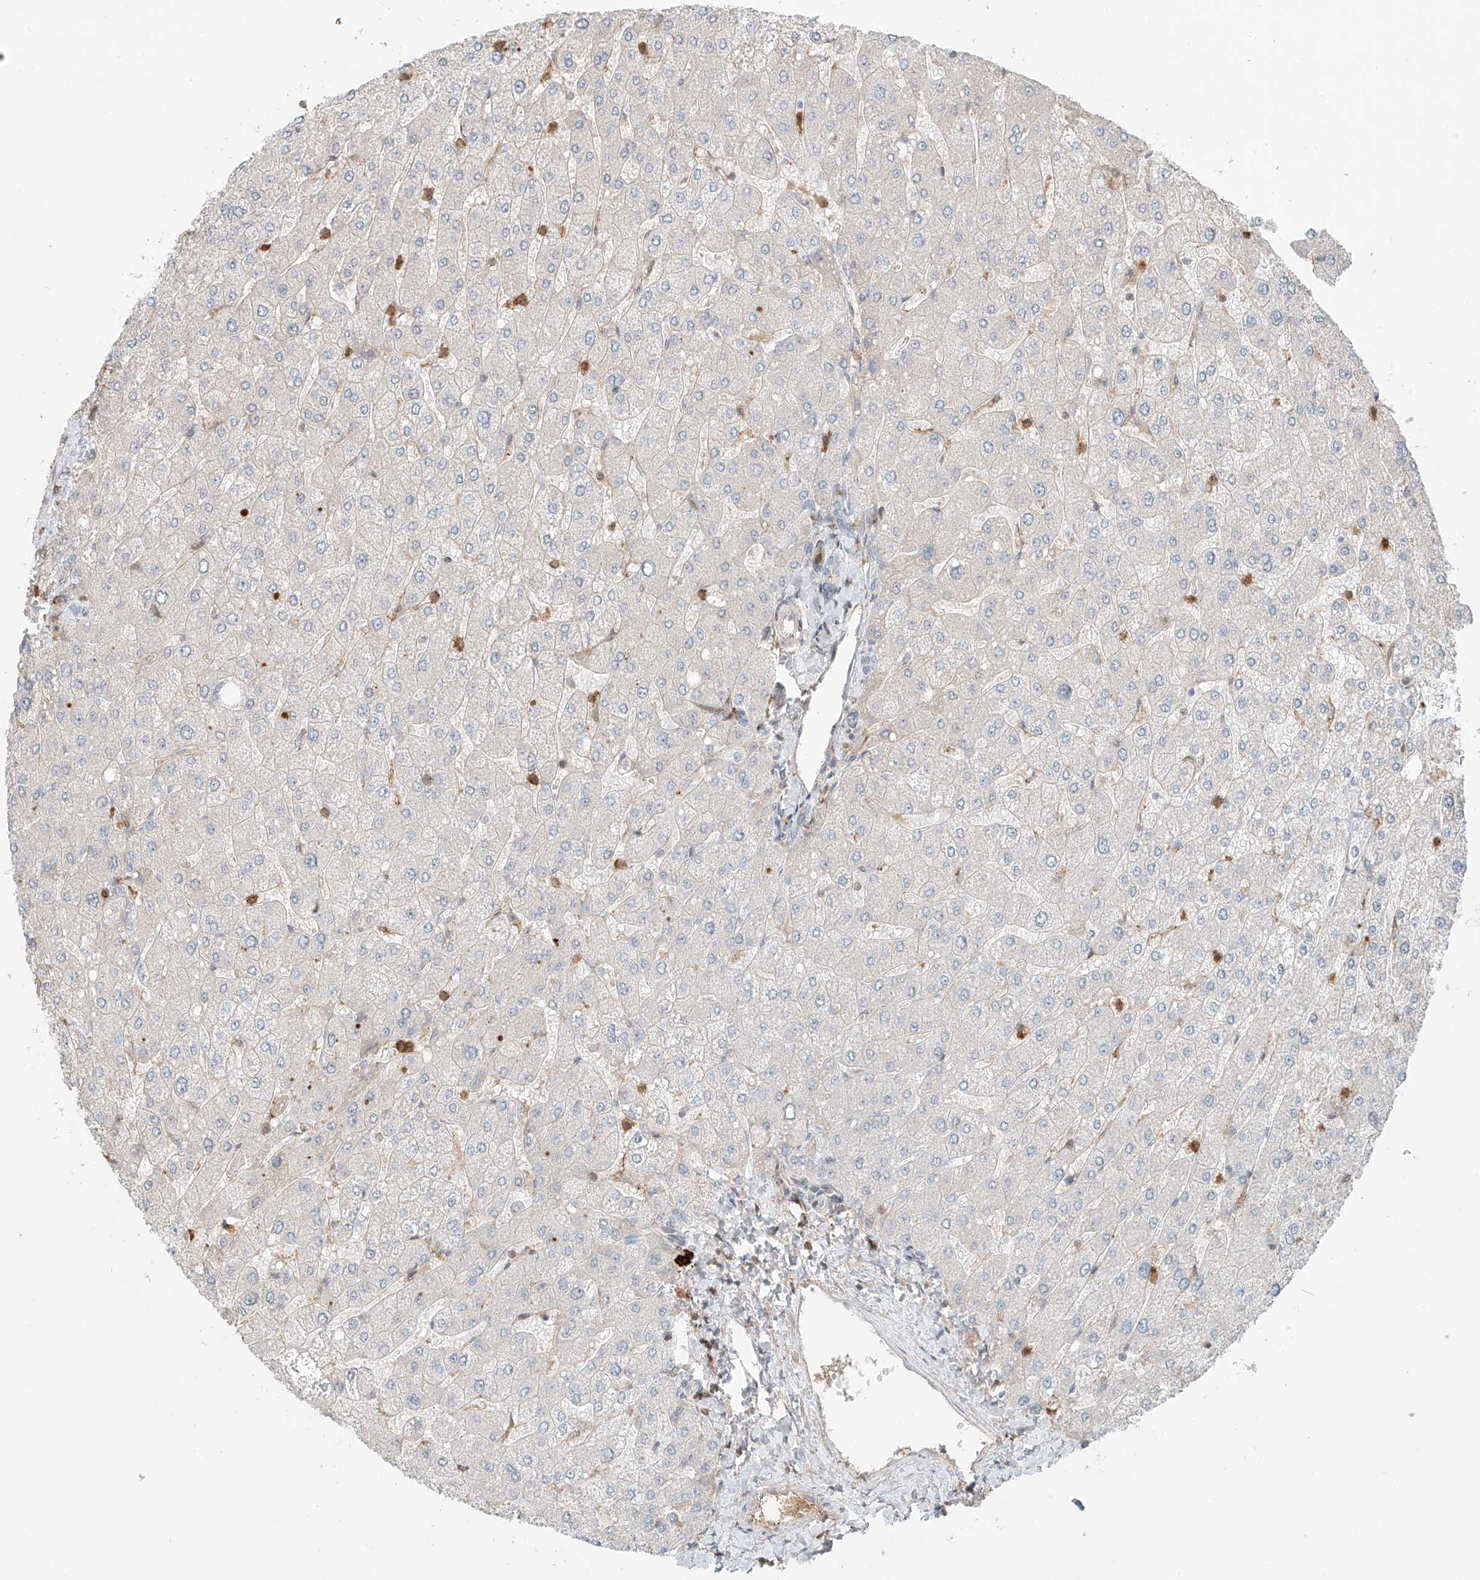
{"staining": {"intensity": "negative", "quantity": "none", "location": "none"}, "tissue": "liver", "cell_type": "Cholangiocytes", "image_type": "normal", "snomed": [{"axis": "morphology", "description": "Normal tissue, NOS"}, {"axis": "topography", "description": "Liver"}], "caption": "Immunohistochemistry histopathology image of unremarkable liver: human liver stained with DAB (3,3'-diaminobenzidine) reveals no significant protein staining in cholangiocytes. The staining was performed using DAB (3,3'-diaminobenzidine) to visualize the protein expression in brown, while the nuclei were stained in blue with hematoxylin (Magnification: 20x).", "gene": "CEP162", "patient": {"sex": "male", "age": 55}}